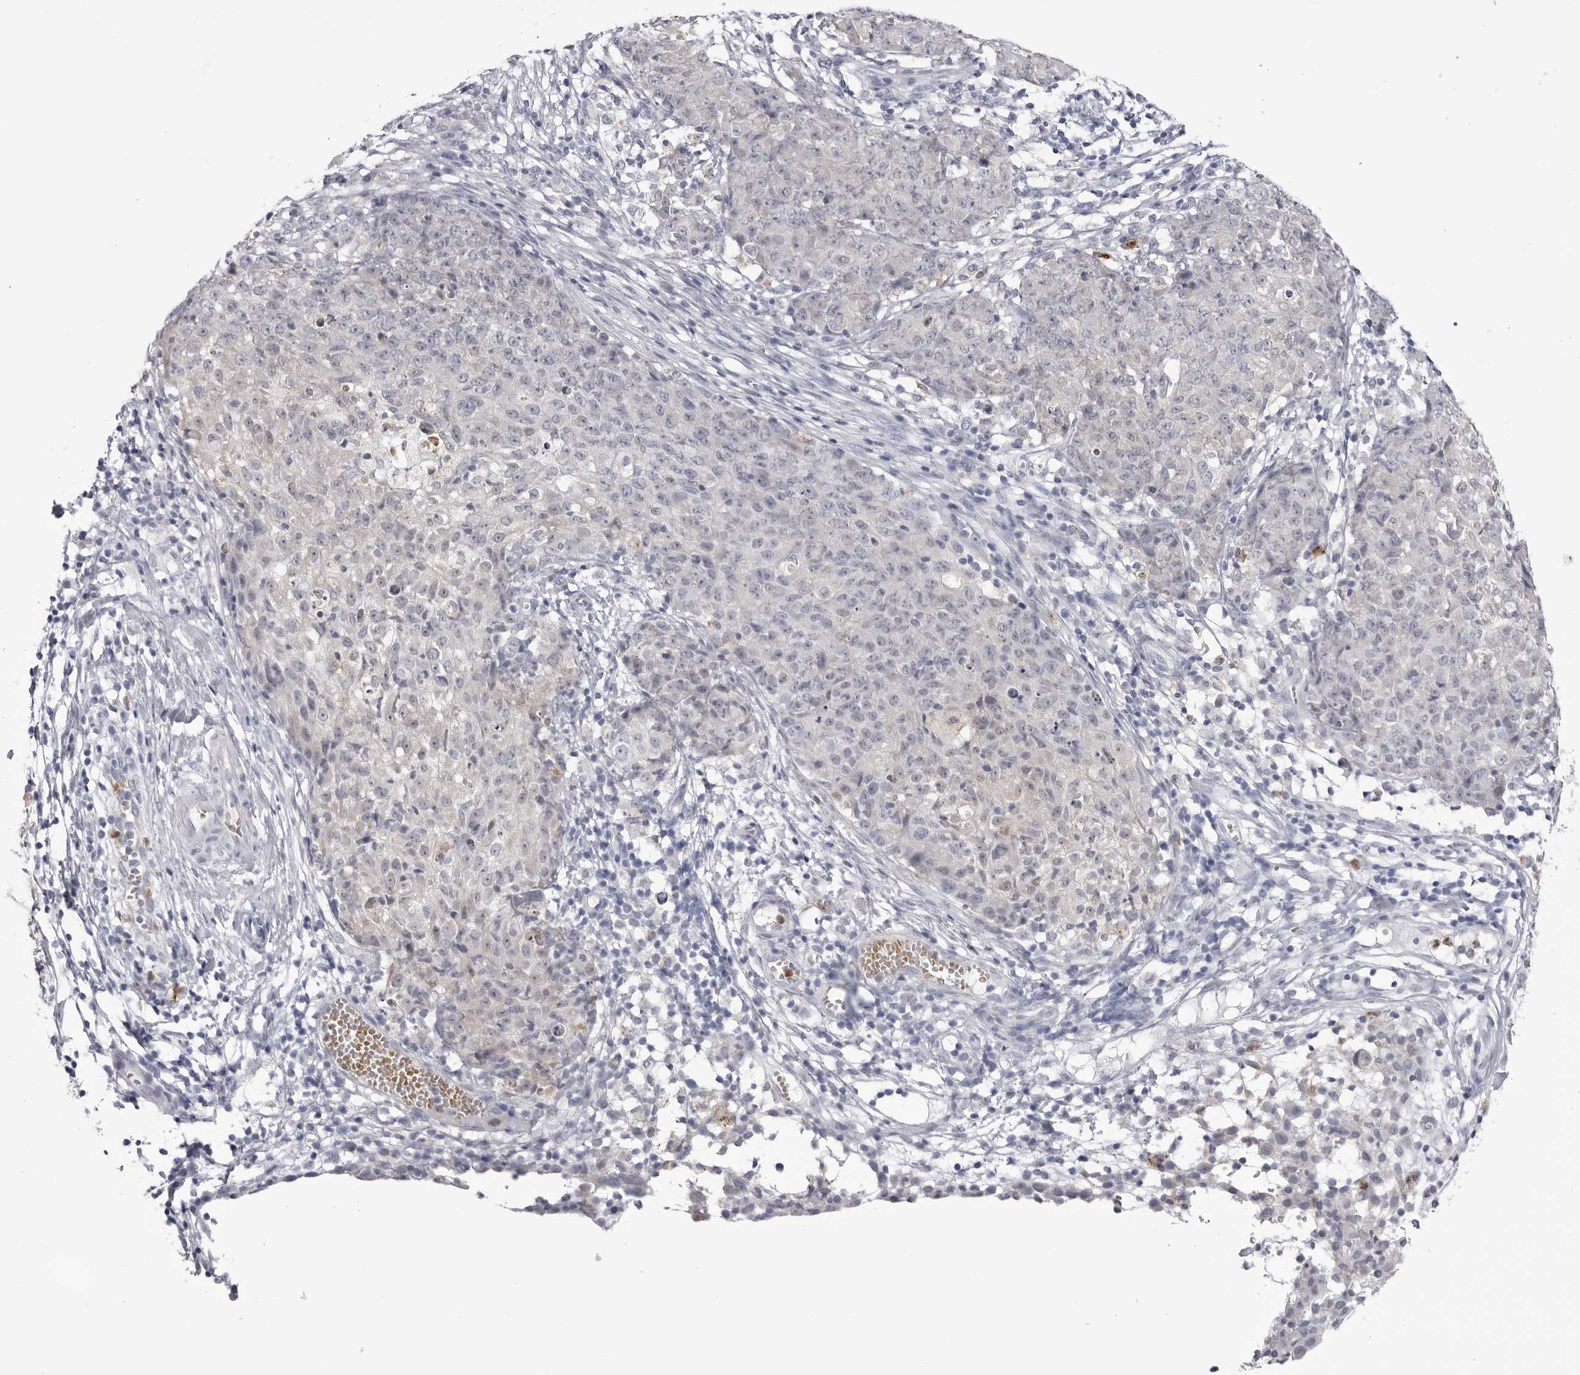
{"staining": {"intensity": "negative", "quantity": "none", "location": "none"}, "tissue": "ovarian cancer", "cell_type": "Tumor cells", "image_type": "cancer", "snomed": [{"axis": "morphology", "description": "Carcinoma, endometroid"}, {"axis": "topography", "description": "Ovary"}], "caption": "Immunohistochemical staining of human endometroid carcinoma (ovarian) reveals no significant expression in tumor cells.", "gene": "STAP2", "patient": {"sex": "female", "age": 42}}